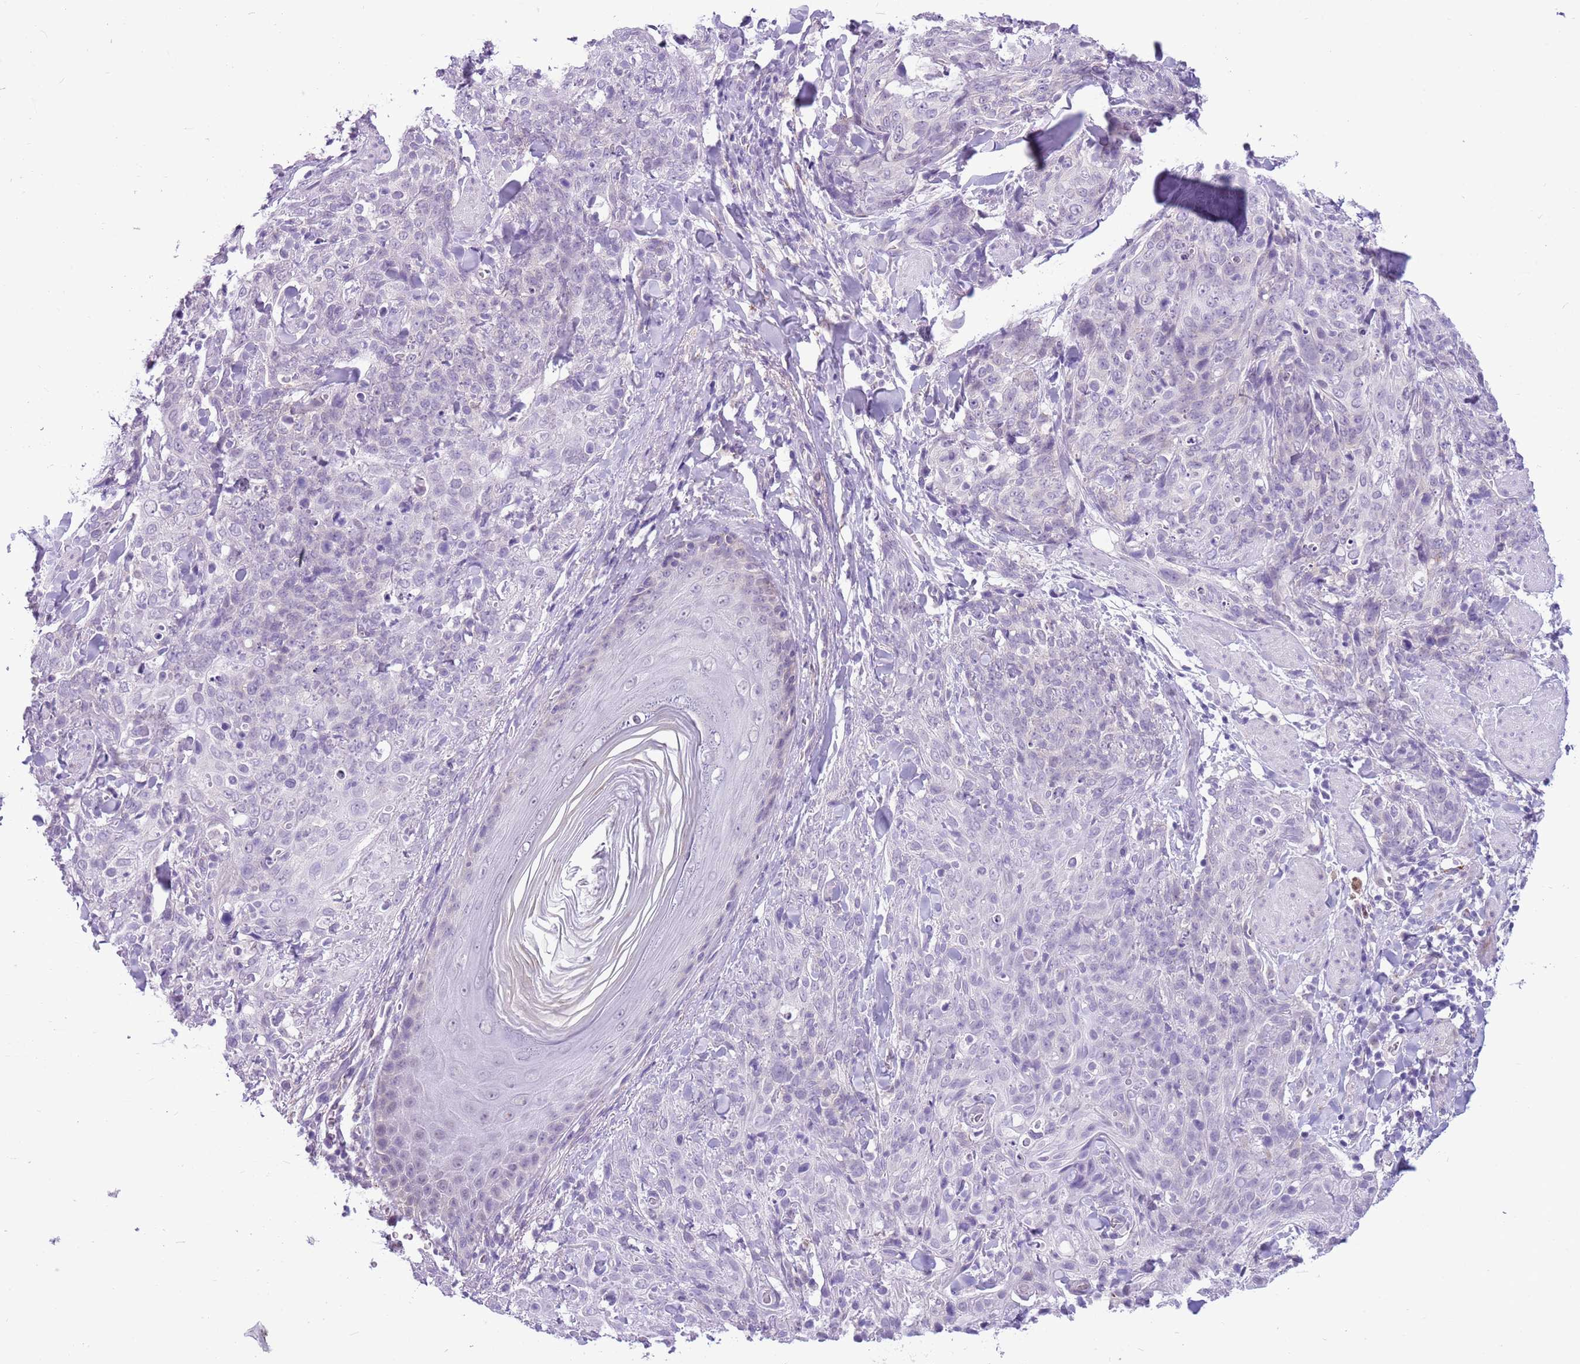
{"staining": {"intensity": "negative", "quantity": "none", "location": "none"}, "tissue": "skin cancer", "cell_type": "Tumor cells", "image_type": "cancer", "snomed": [{"axis": "morphology", "description": "Squamous cell carcinoma, NOS"}, {"axis": "topography", "description": "Skin"}, {"axis": "topography", "description": "Vulva"}], "caption": "Immunohistochemistry (IHC) histopathology image of neoplastic tissue: squamous cell carcinoma (skin) stained with DAB (3,3'-diaminobenzidine) displays no significant protein expression in tumor cells.", "gene": "FAM120C", "patient": {"sex": "female", "age": 85}}